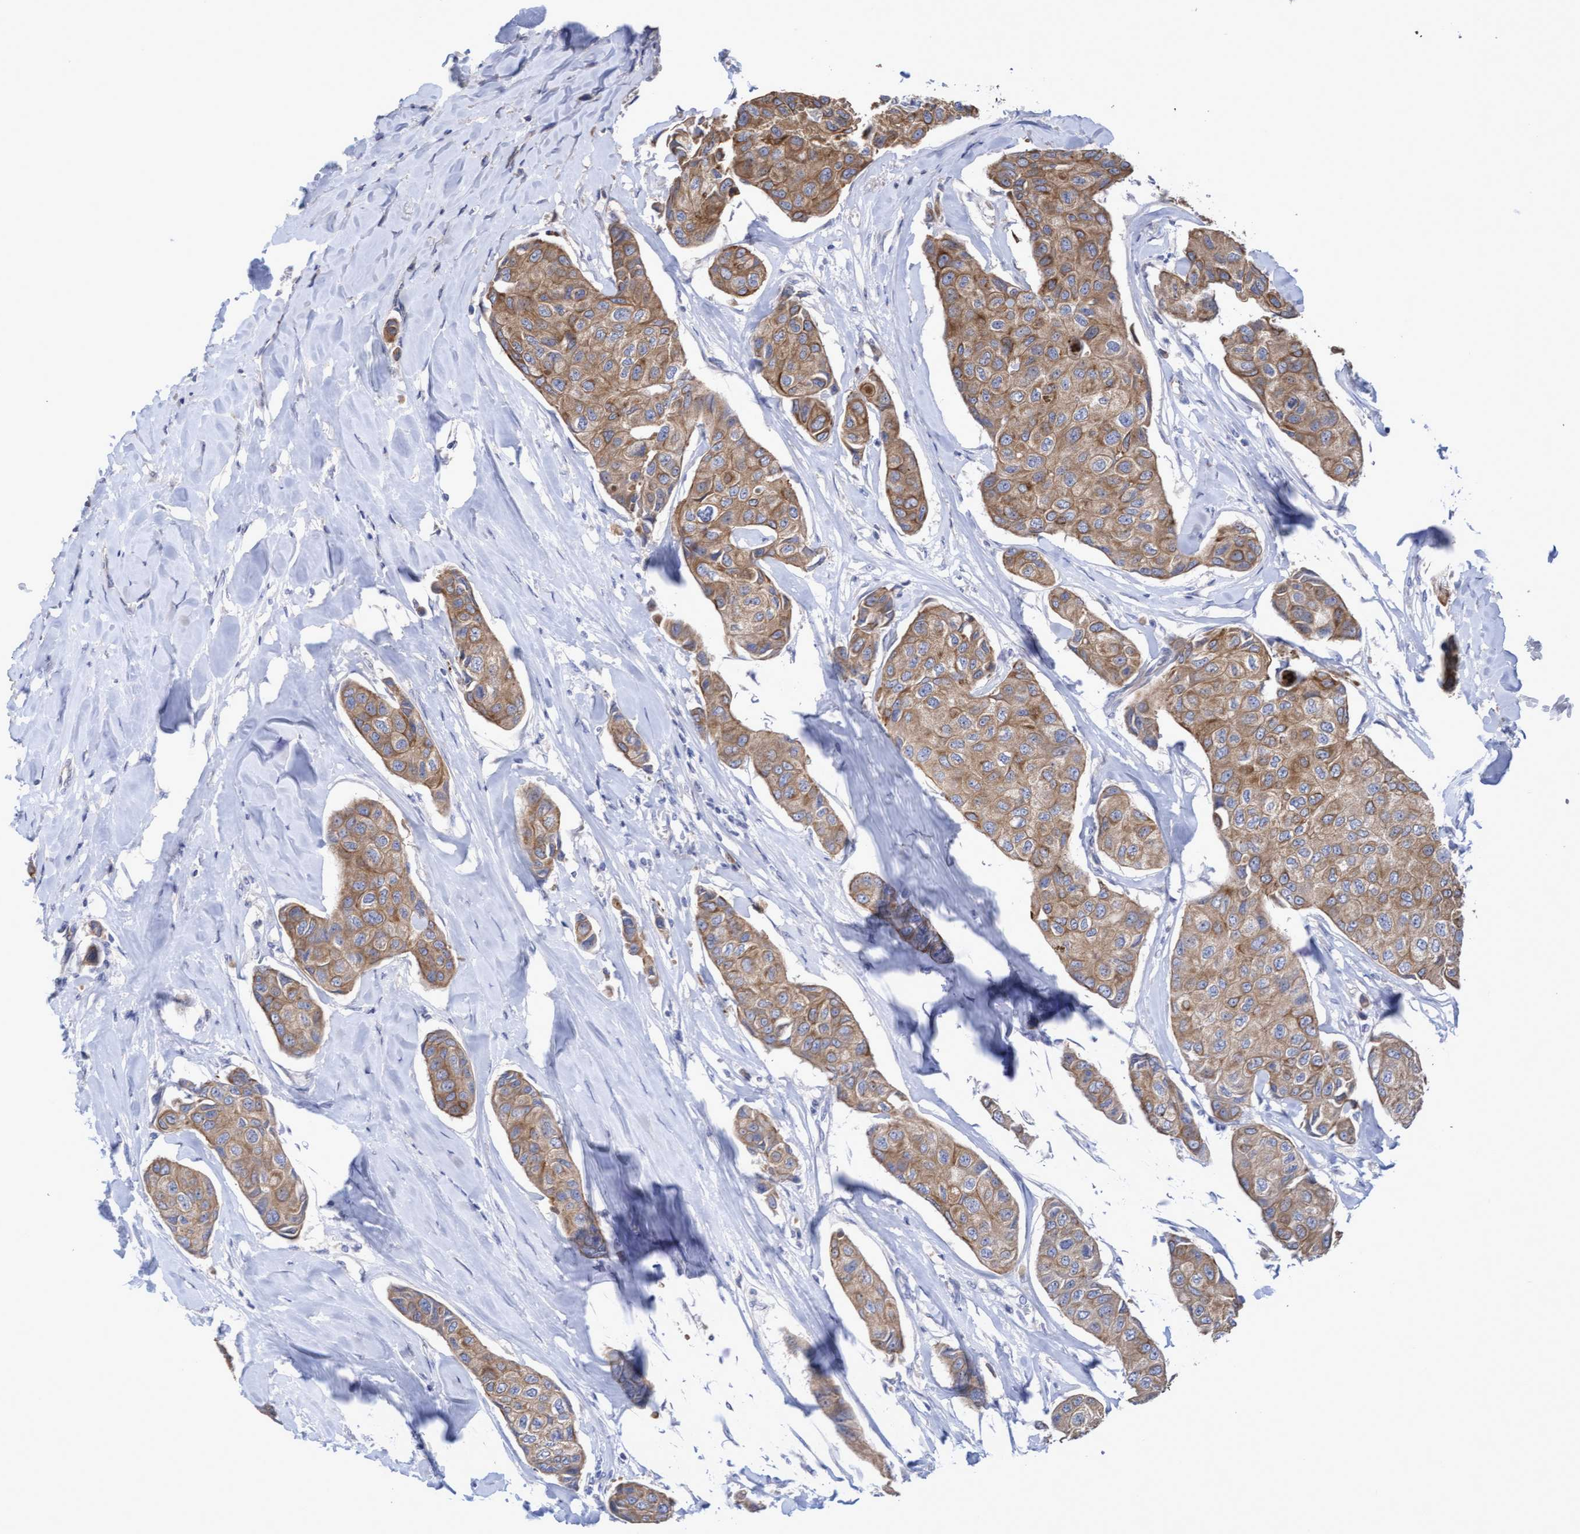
{"staining": {"intensity": "moderate", "quantity": ">75%", "location": "cytoplasmic/membranous"}, "tissue": "breast cancer", "cell_type": "Tumor cells", "image_type": "cancer", "snomed": [{"axis": "morphology", "description": "Duct carcinoma"}, {"axis": "topography", "description": "Breast"}], "caption": "Invasive ductal carcinoma (breast) stained with a protein marker shows moderate staining in tumor cells.", "gene": "KRT24", "patient": {"sex": "female", "age": 80}}